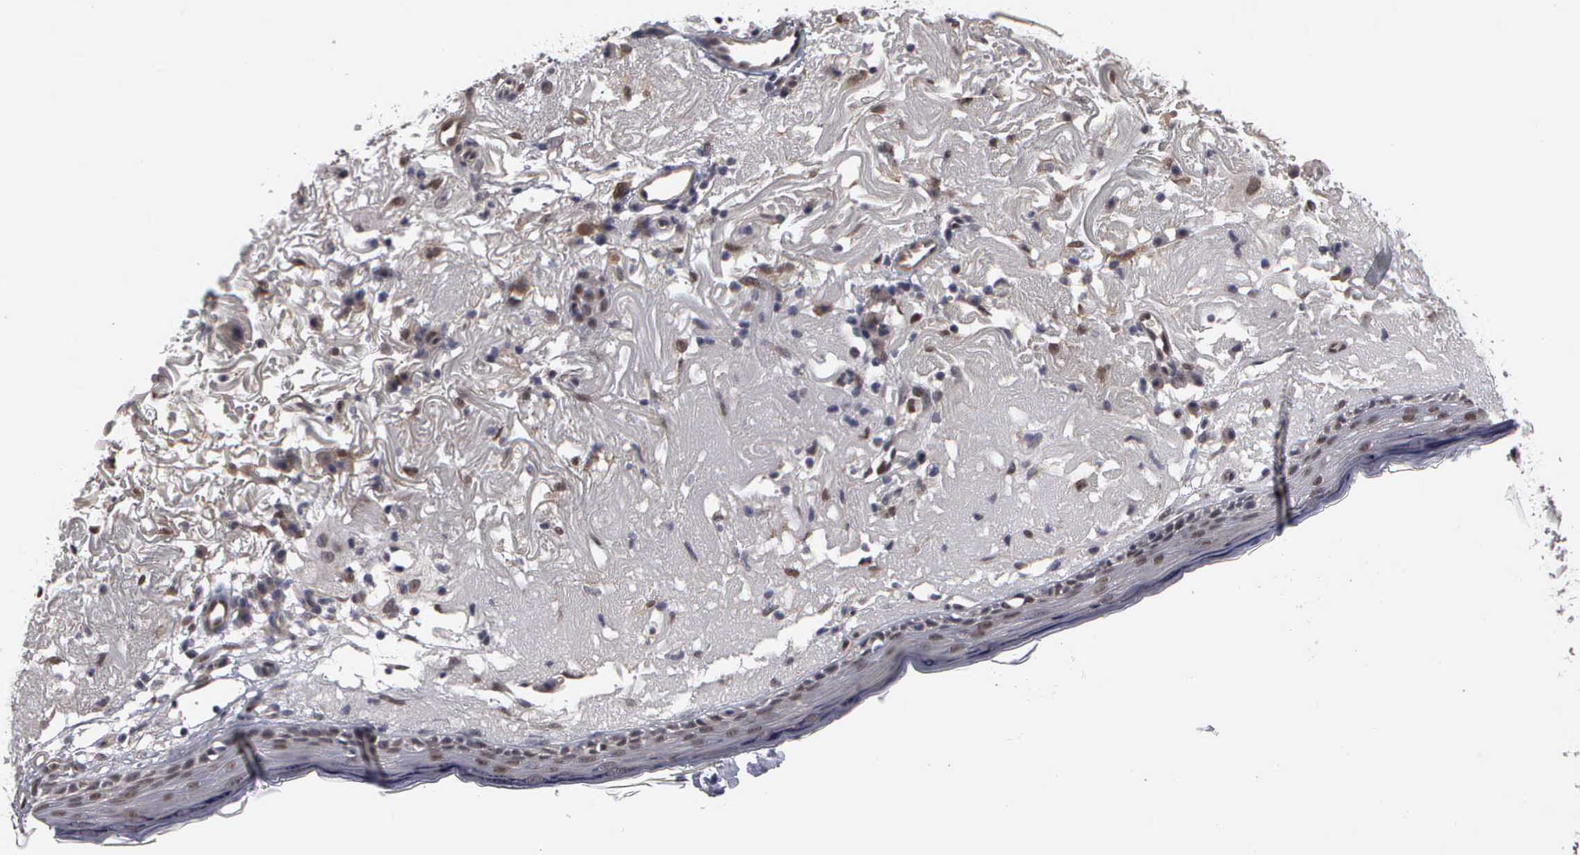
{"staining": {"intensity": "weak", "quantity": "<25%", "location": "nuclear"}, "tissue": "skin", "cell_type": "Fibroblasts", "image_type": "normal", "snomed": [{"axis": "morphology", "description": "Normal tissue, NOS"}, {"axis": "topography", "description": "Skin"}], "caption": "Fibroblasts show no significant protein expression in unremarkable skin. (Immunohistochemistry (ihc), brightfield microscopy, high magnification).", "gene": "ZBTB33", "patient": {"sex": "female", "age": 90}}